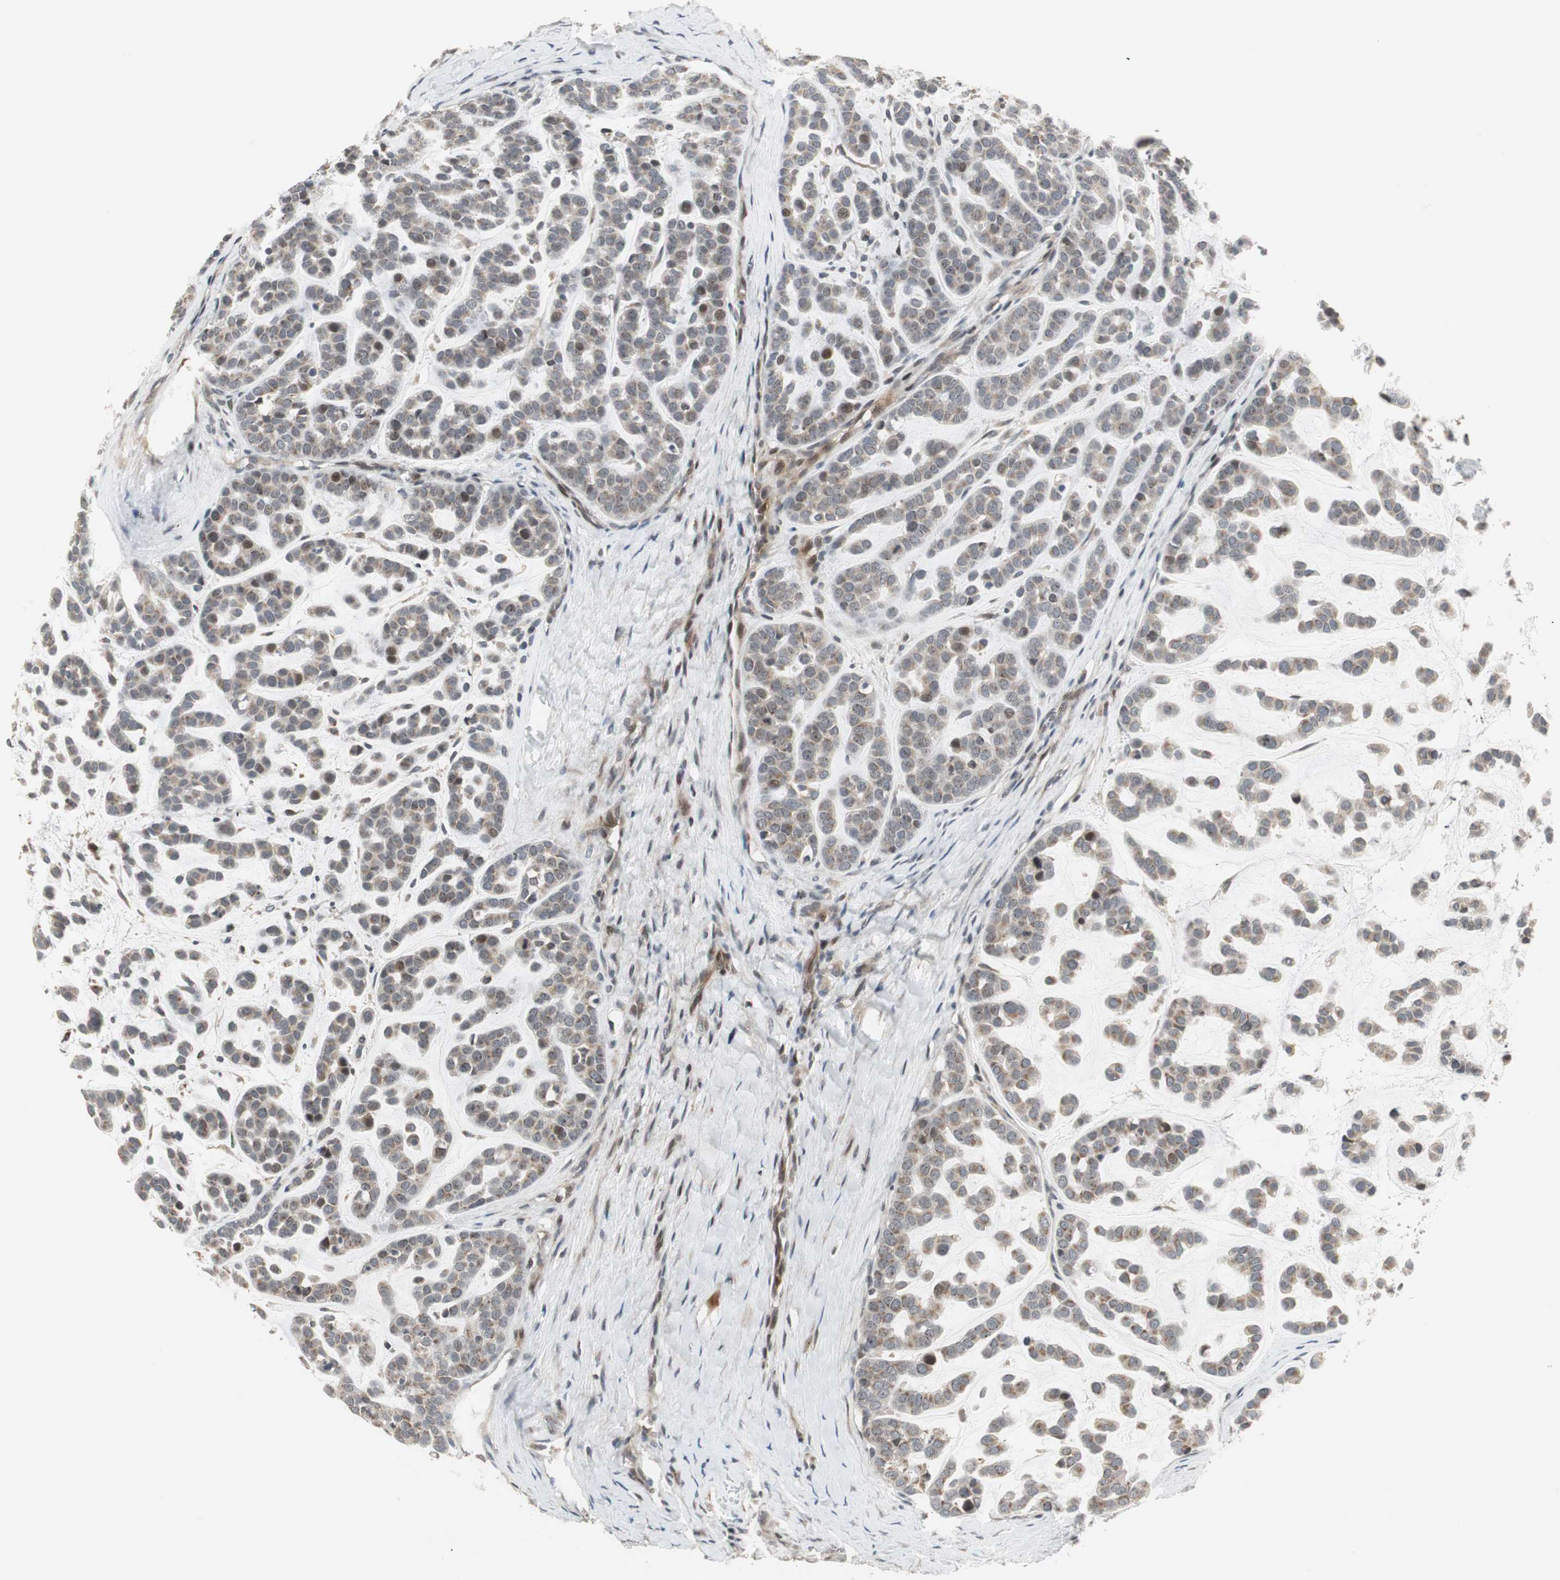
{"staining": {"intensity": "weak", "quantity": "<25%", "location": "cytoplasmic/membranous,nuclear"}, "tissue": "head and neck cancer", "cell_type": "Tumor cells", "image_type": "cancer", "snomed": [{"axis": "morphology", "description": "Adenocarcinoma, NOS"}, {"axis": "morphology", "description": "Adenoma, NOS"}, {"axis": "topography", "description": "Head-Neck"}], "caption": "Immunohistochemistry (IHC) photomicrograph of human head and neck adenocarcinoma stained for a protein (brown), which demonstrates no expression in tumor cells.", "gene": "SNX4", "patient": {"sex": "female", "age": 55}}